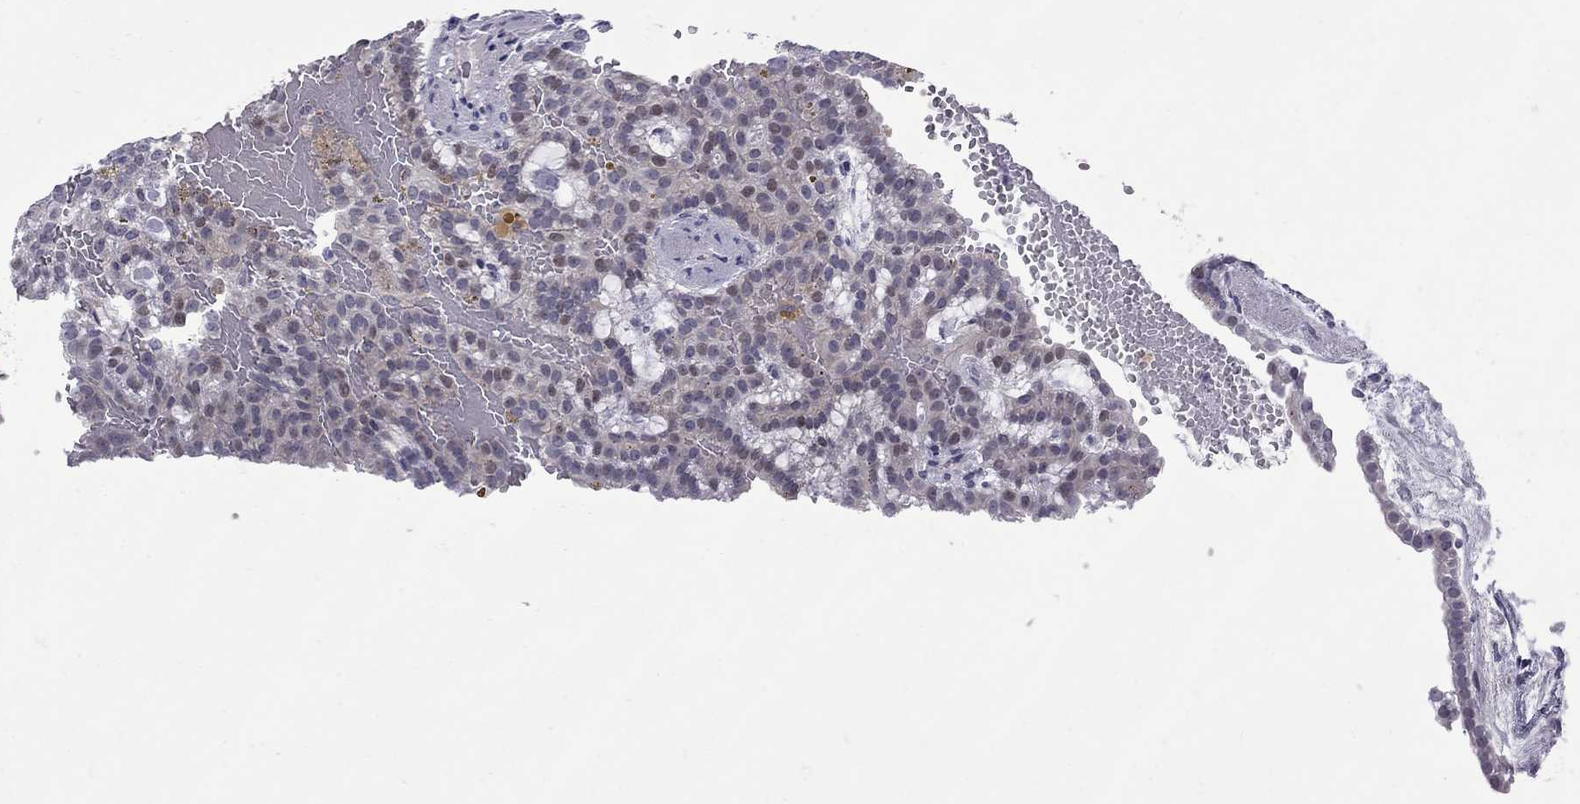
{"staining": {"intensity": "negative", "quantity": "none", "location": "none"}, "tissue": "renal cancer", "cell_type": "Tumor cells", "image_type": "cancer", "snomed": [{"axis": "morphology", "description": "Adenocarcinoma, NOS"}, {"axis": "topography", "description": "Kidney"}], "caption": "Image shows no protein expression in tumor cells of renal adenocarcinoma tissue.", "gene": "NRARP", "patient": {"sex": "male", "age": 63}}